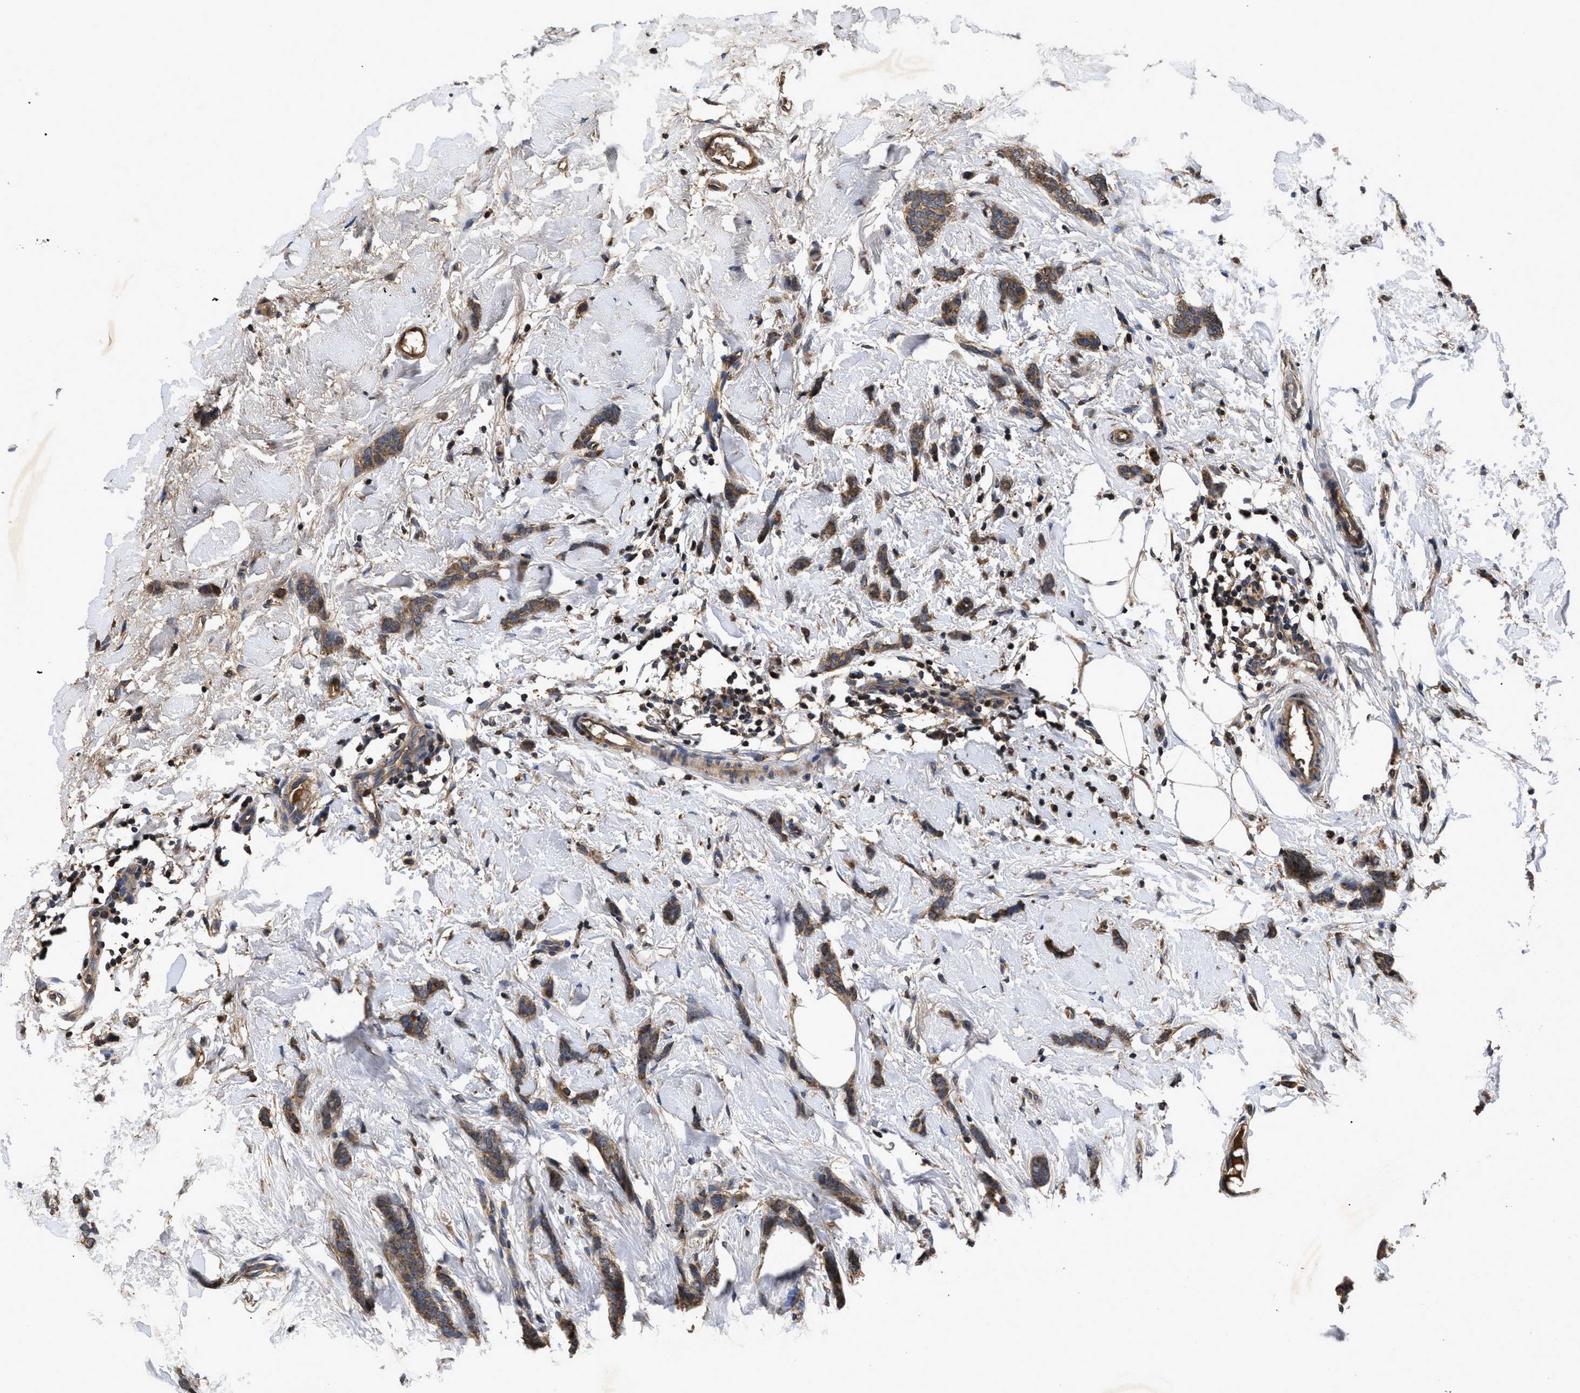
{"staining": {"intensity": "moderate", "quantity": ">75%", "location": "cytoplasmic/membranous"}, "tissue": "breast cancer", "cell_type": "Tumor cells", "image_type": "cancer", "snomed": [{"axis": "morphology", "description": "Lobular carcinoma"}, {"axis": "topography", "description": "Skin"}, {"axis": "topography", "description": "Breast"}], "caption": "Breast cancer stained for a protein demonstrates moderate cytoplasmic/membranous positivity in tumor cells.", "gene": "LRRC3", "patient": {"sex": "female", "age": 46}}